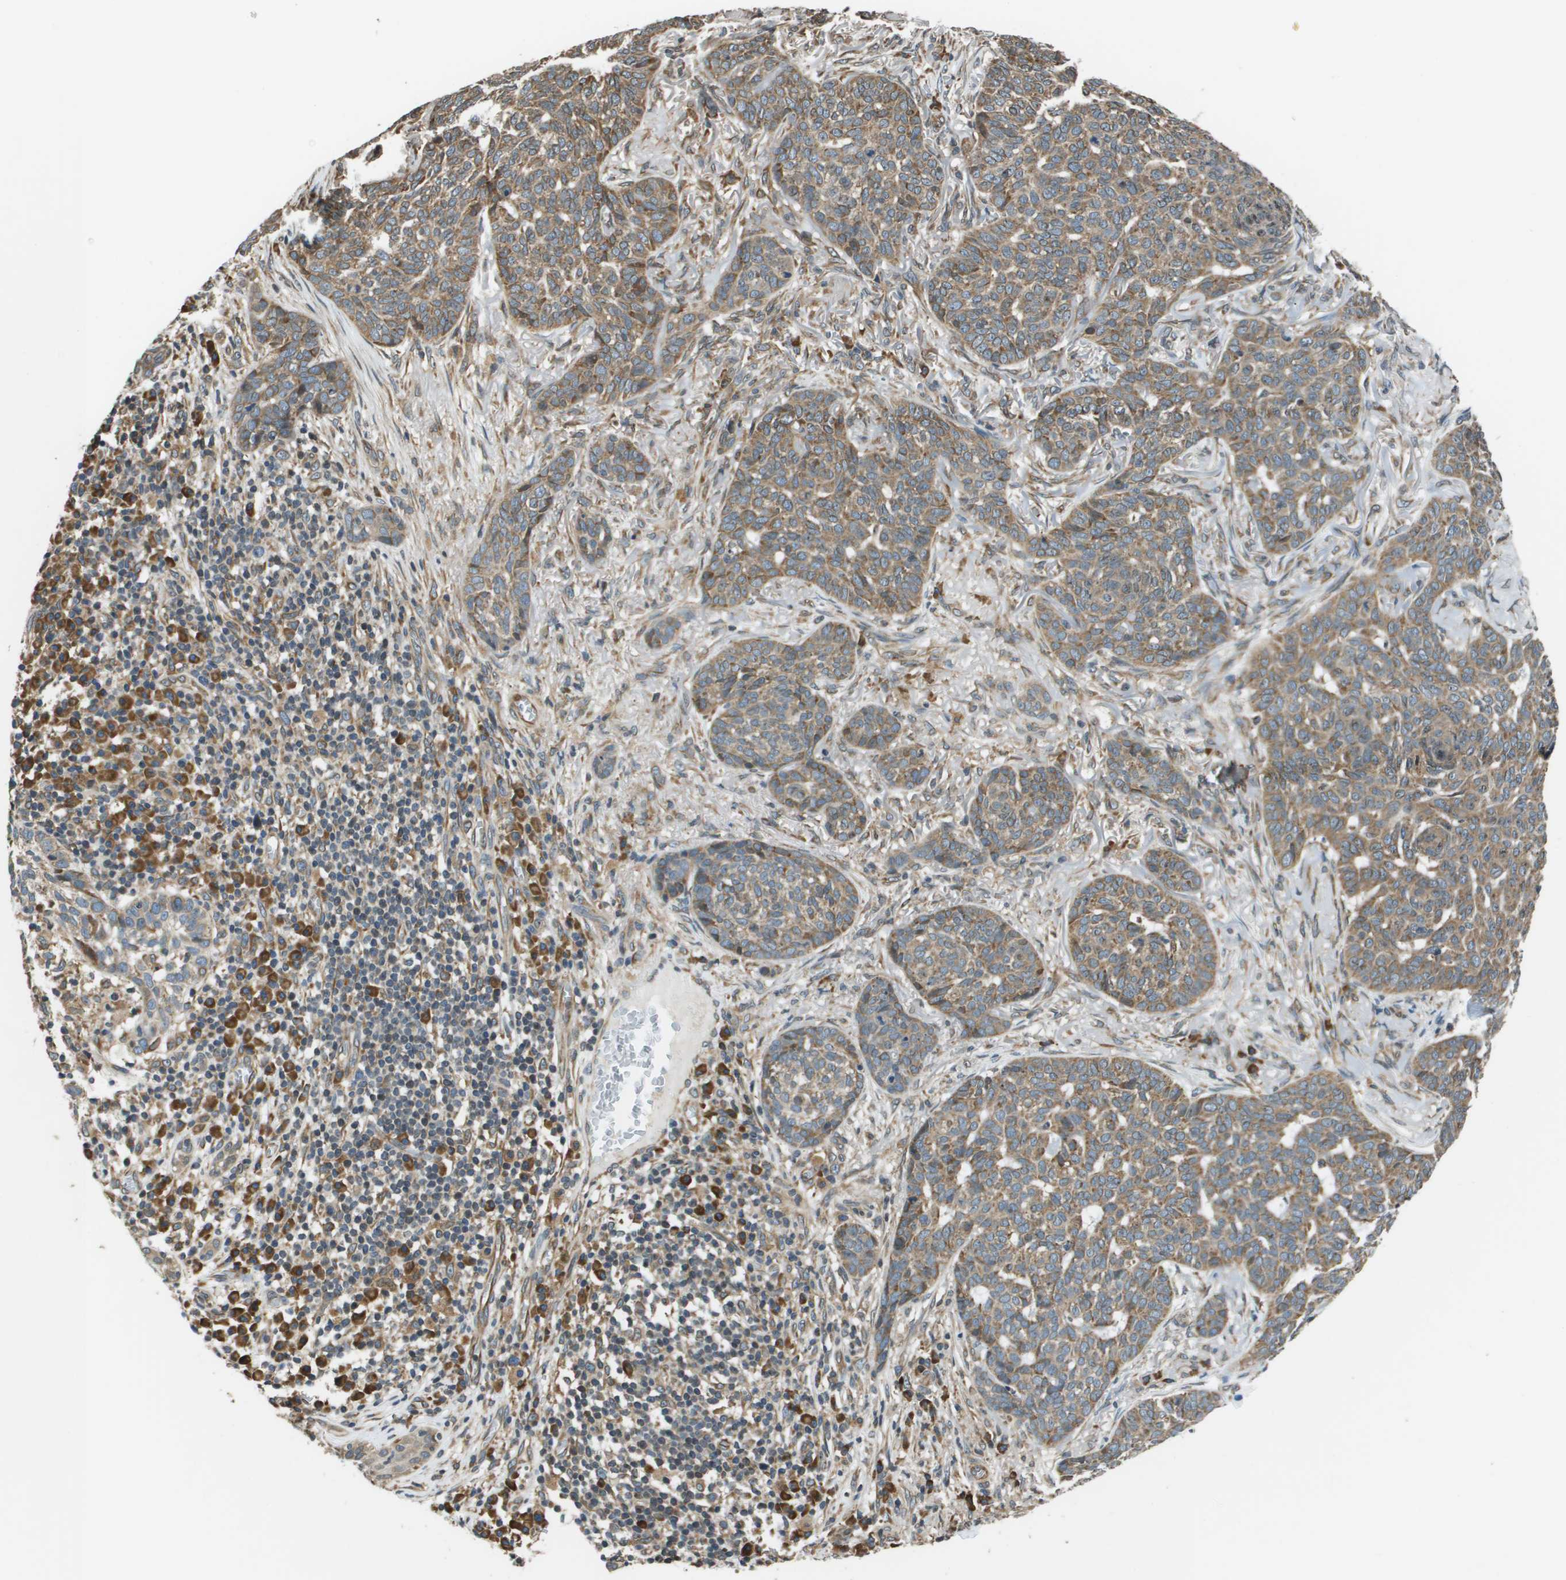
{"staining": {"intensity": "moderate", "quantity": ">75%", "location": "cytoplasmic/membranous"}, "tissue": "skin cancer", "cell_type": "Tumor cells", "image_type": "cancer", "snomed": [{"axis": "morphology", "description": "Basal cell carcinoma"}, {"axis": "topography", "description": "Skin"}], "caption": "Immunohistochemical staining of human skin cancer shows medium levels of moderate cytoplasmic/membranous expression in approximately >75% of tumor cells.", "gene": "SEC62", "patient": {"sex": "male", "age": 85}}